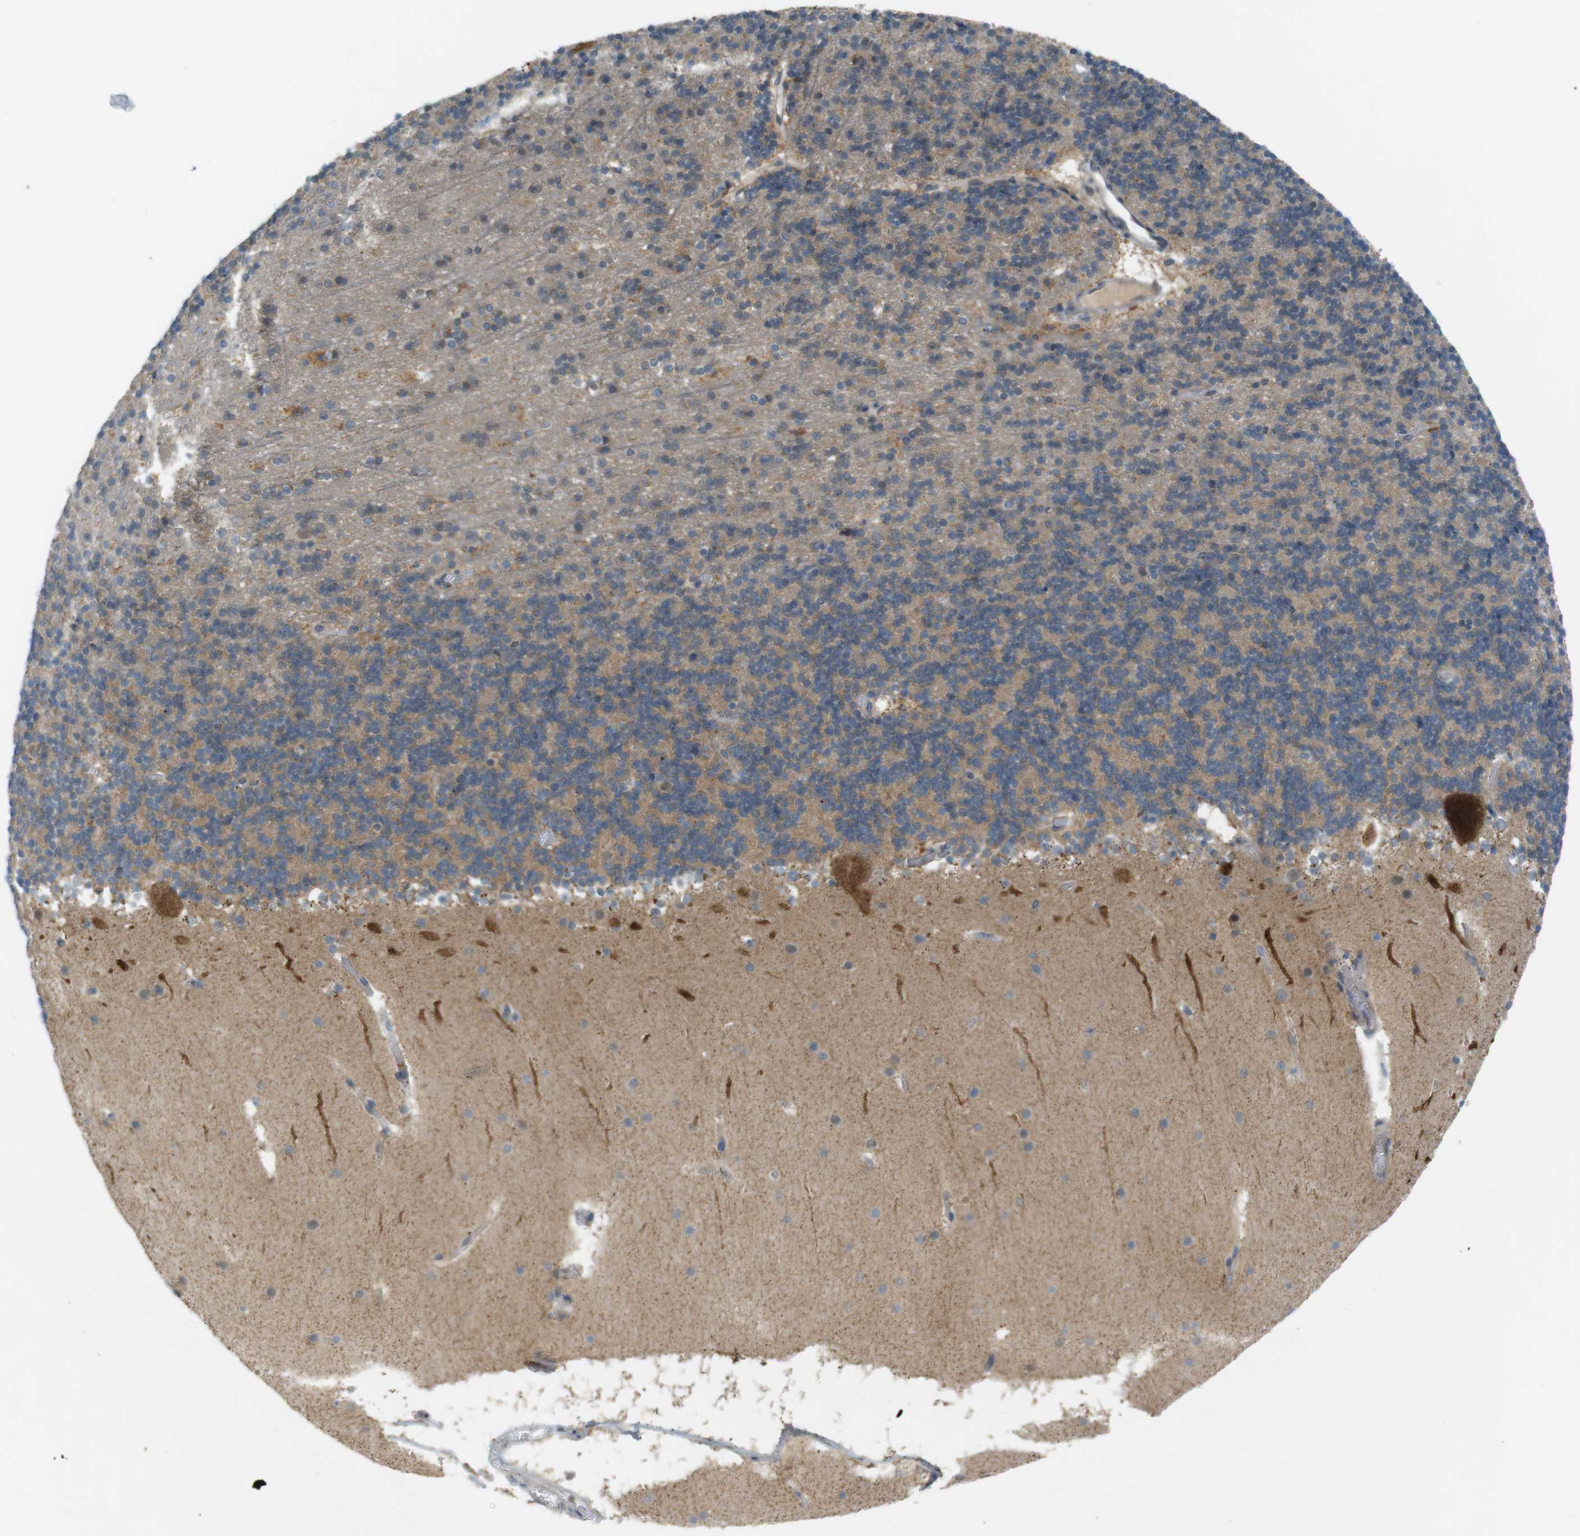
{"staining": {"intensity": "weak", "quantity": "25%-75%", "location": "cytoplasmic/membranous"}, "tissue": "cerebellum", "cell_type": "Cells in granular layer", "image_type": "normal", "snomed": [{"axis": "morphology", "description": "Normal tissue, NOS"}, {"axis": "topography", "description": "Cerebellum"}], "caption": "Weak cytoplasmic/membranous positivity is appreciated in approximately 25%-75% of cells in granular layer in unremarkable cerebellum.", "gene": "ZDHHC20", "patient": {"sex": "male", "age": 45}}